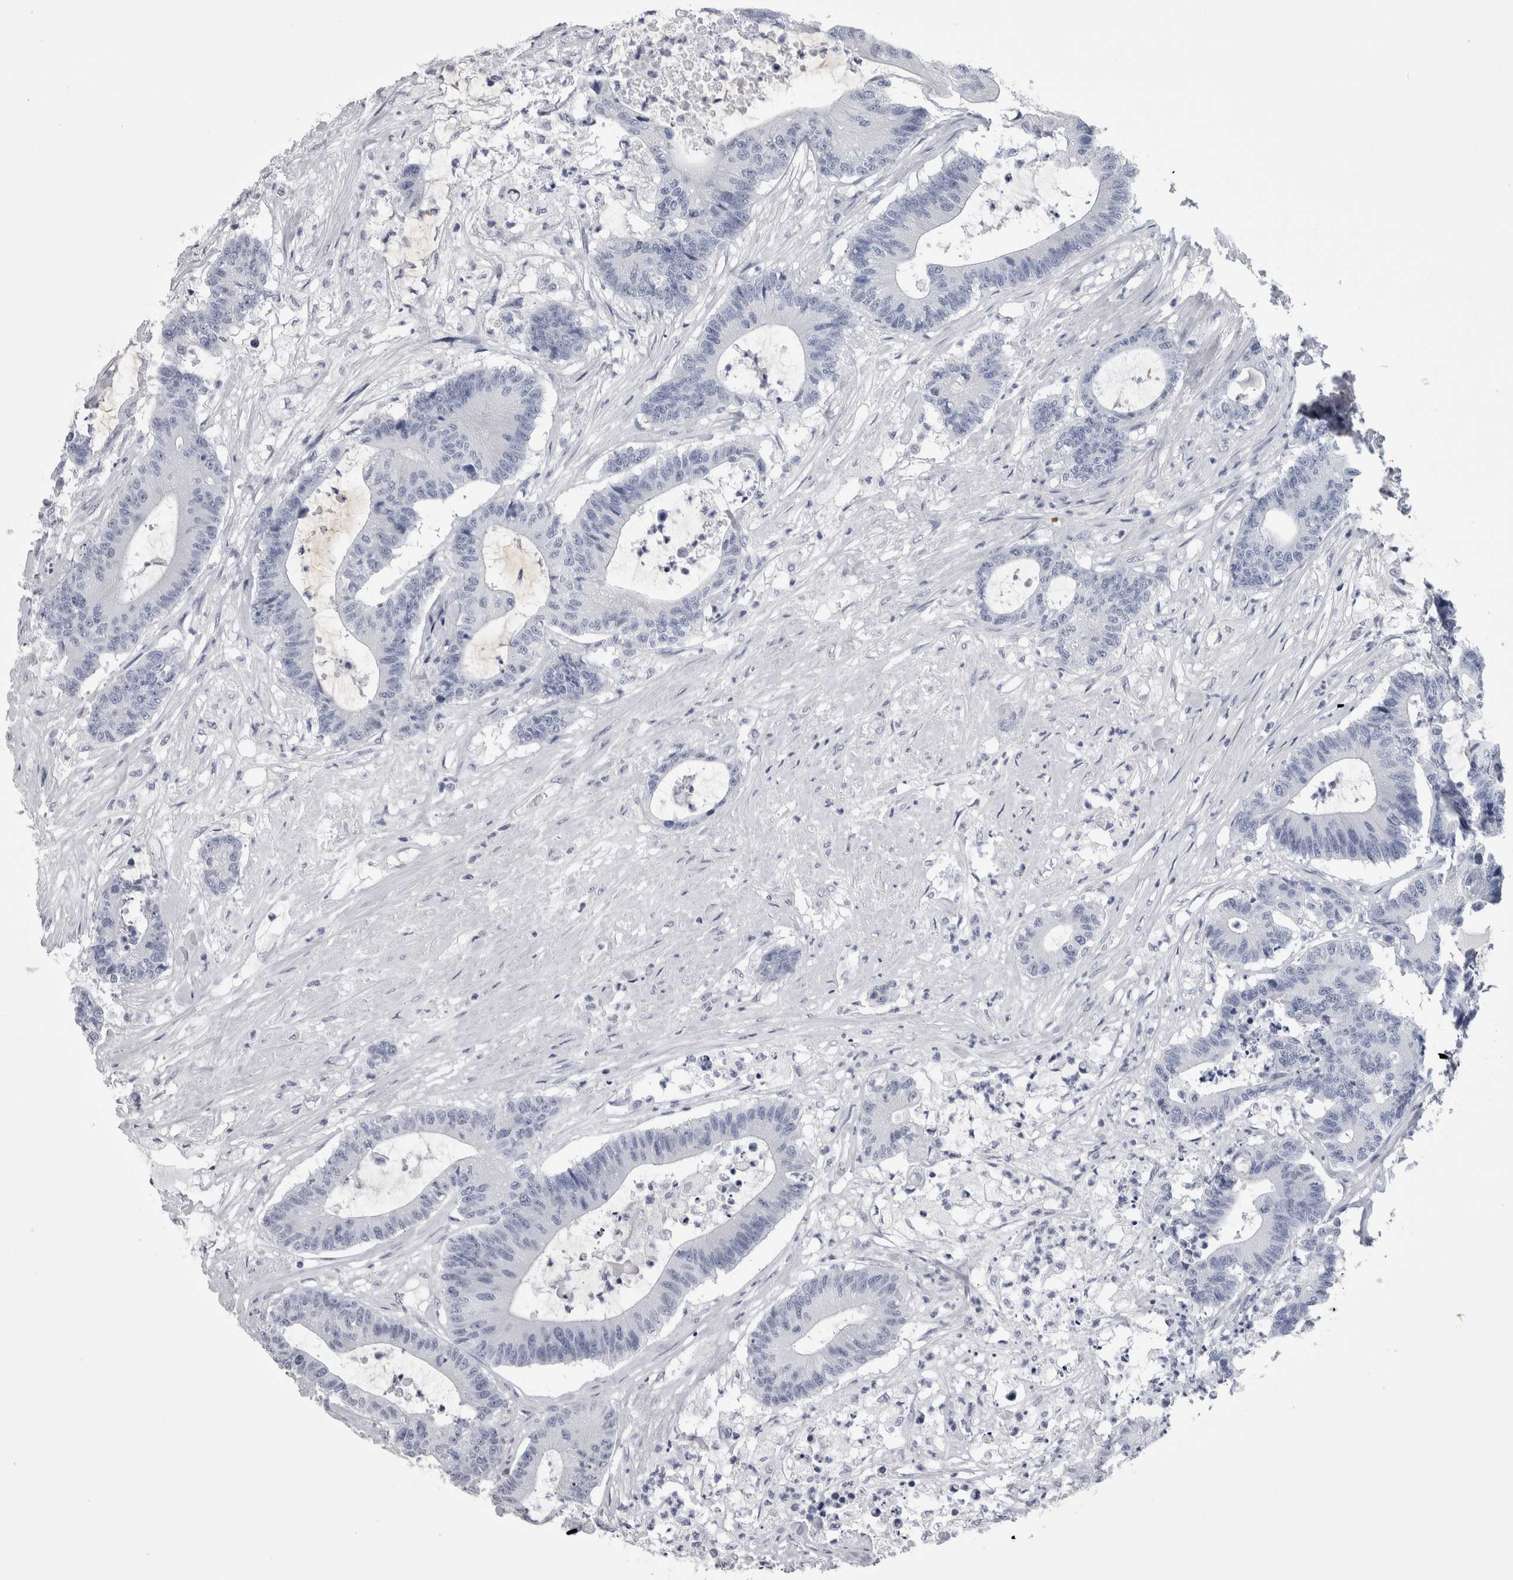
{"staining": {"intensity": "negative", "quantity": "none", "location": "none"}, "tissue": "colorectal cancer", "cell_type": "Tumor cells", "image_type": "cancer", "snomed": [{"axis": "morphology", "description": "Adenocarcinoma, NOS"}, {"axis": "topography", "description": "Colon"}], "caption": "High power microscopy photomicrograph of an immunohistochemistry (IHC) micrograph of colorectal cancer (adenocarcinoma), revealing no significant staining in tumor cells.", "gene": "AFMID", "patient": {"sex": "female", "age": 84}}